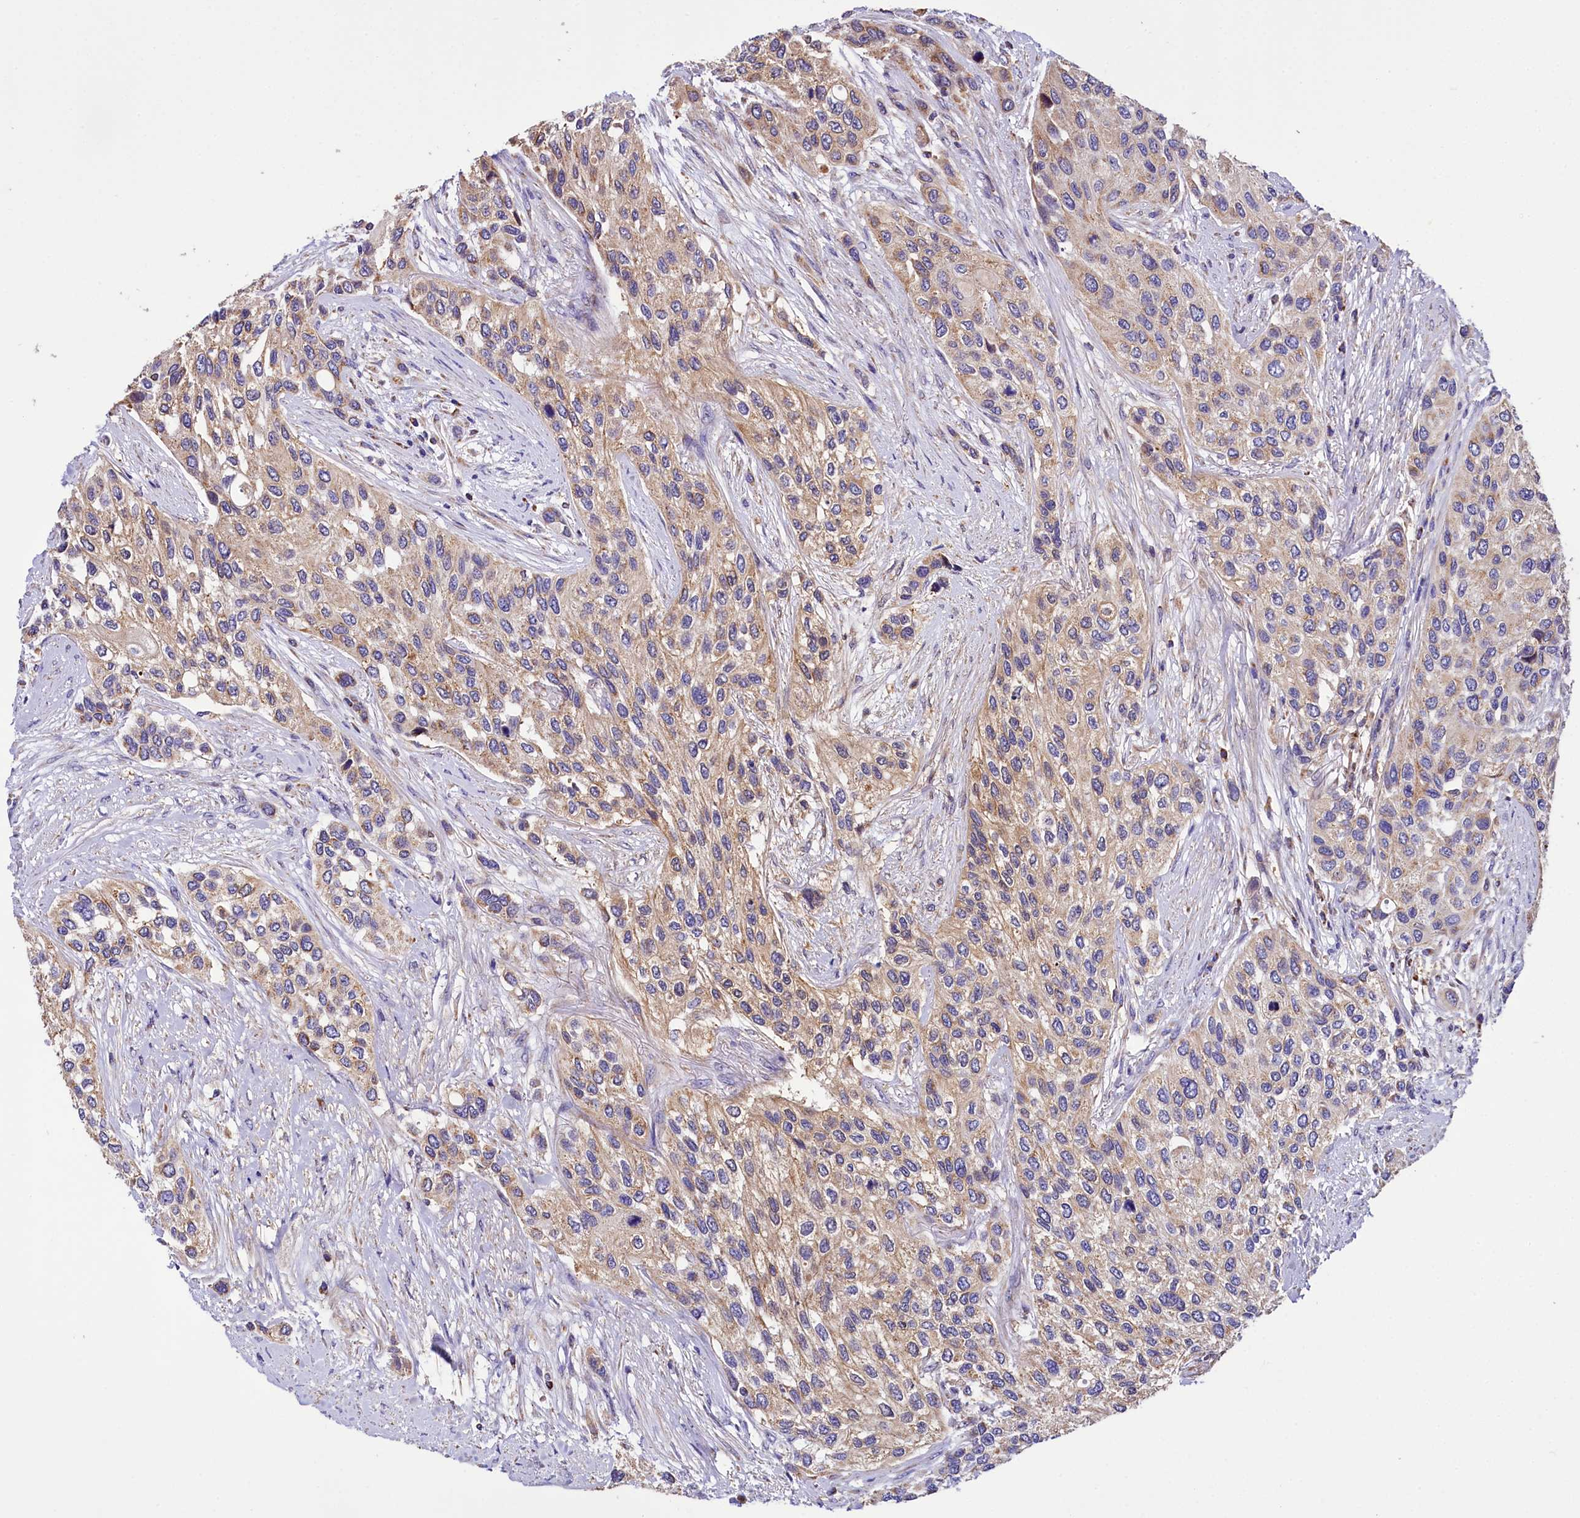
{"staining": {"intensity": "moderate", "quantity": ">75%", "location": "cytoplasmic/membranous"}, "tissue": "urothelial cancer", "cell_type": "Tumor cells", "image_type": "cancer", "snomed": [{"axis": "morphology", "description": "Normal tissue, NOS"}, {"axis": "morphology", "description": "Urothelial carcinoma, High grade"}, {"axis": "topography", "description": "Vascular tissue"}, {"axis": "topography", "description": "Urinary bladder"}], "caption": "High-grade urothelial carcinoma stained with a protein marker displays moderate staining in tumor cells.", "gene": "TASOR2", "patient": {"sex": "female", "age": 56}}